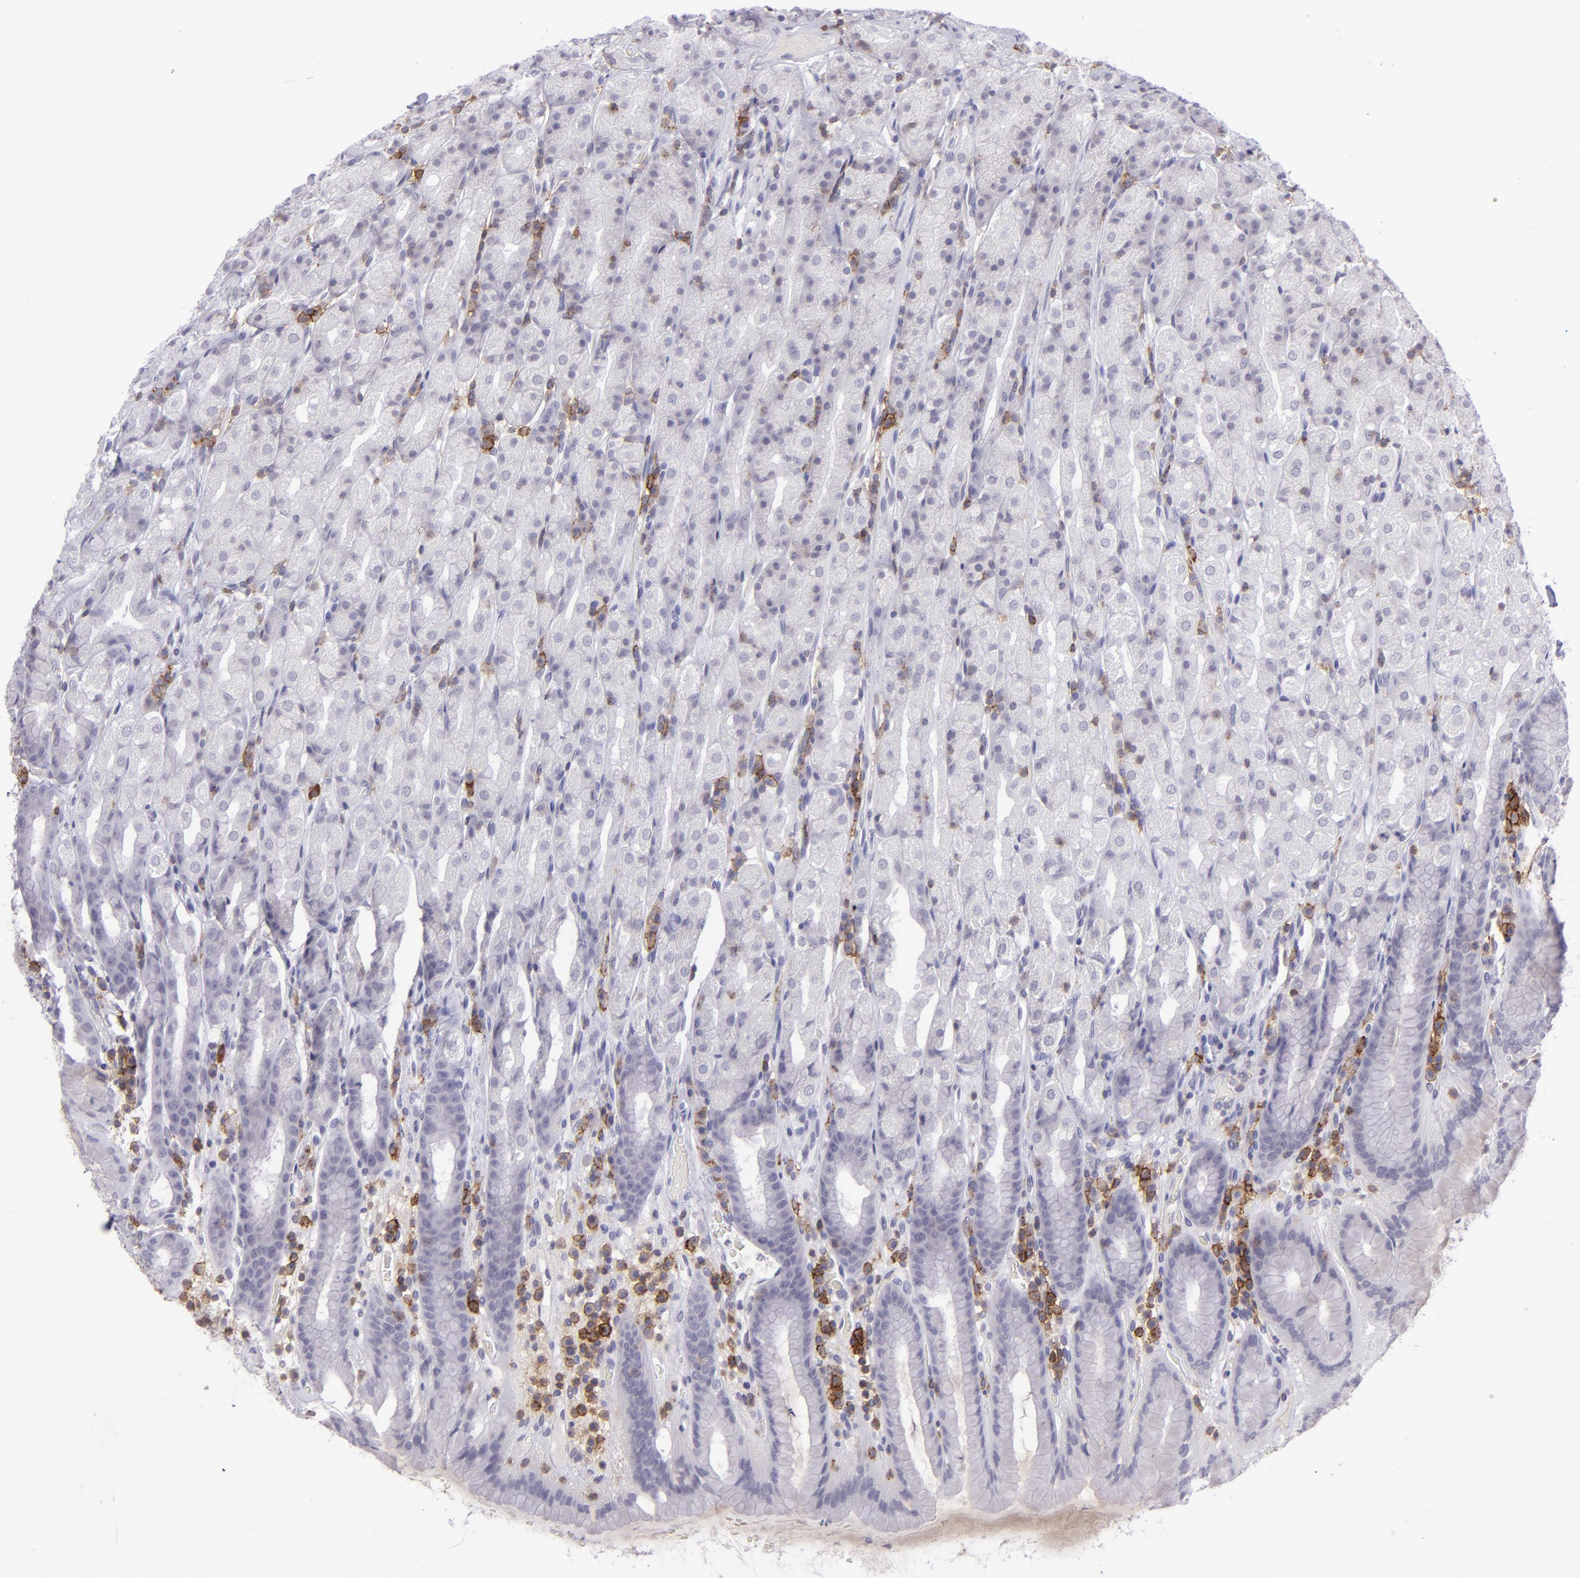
{"staining": {"intensity": "negative", "quantity": "none", "location": "none"}, "tissue": "stomach", "cell_type": "Glandular cells", "image_type": "normal", "snomed": [{"axis": "morphology", "description": "Normal tissue, NOS"}, {"axis": "topography", "description": "Stomach, upper"}], "caption": "Immunohistochemistry of unremarkable human stomach shows no staining in glandular cells.", "gene": "CD48", "patient": {"sex": "male", "age": 68}}